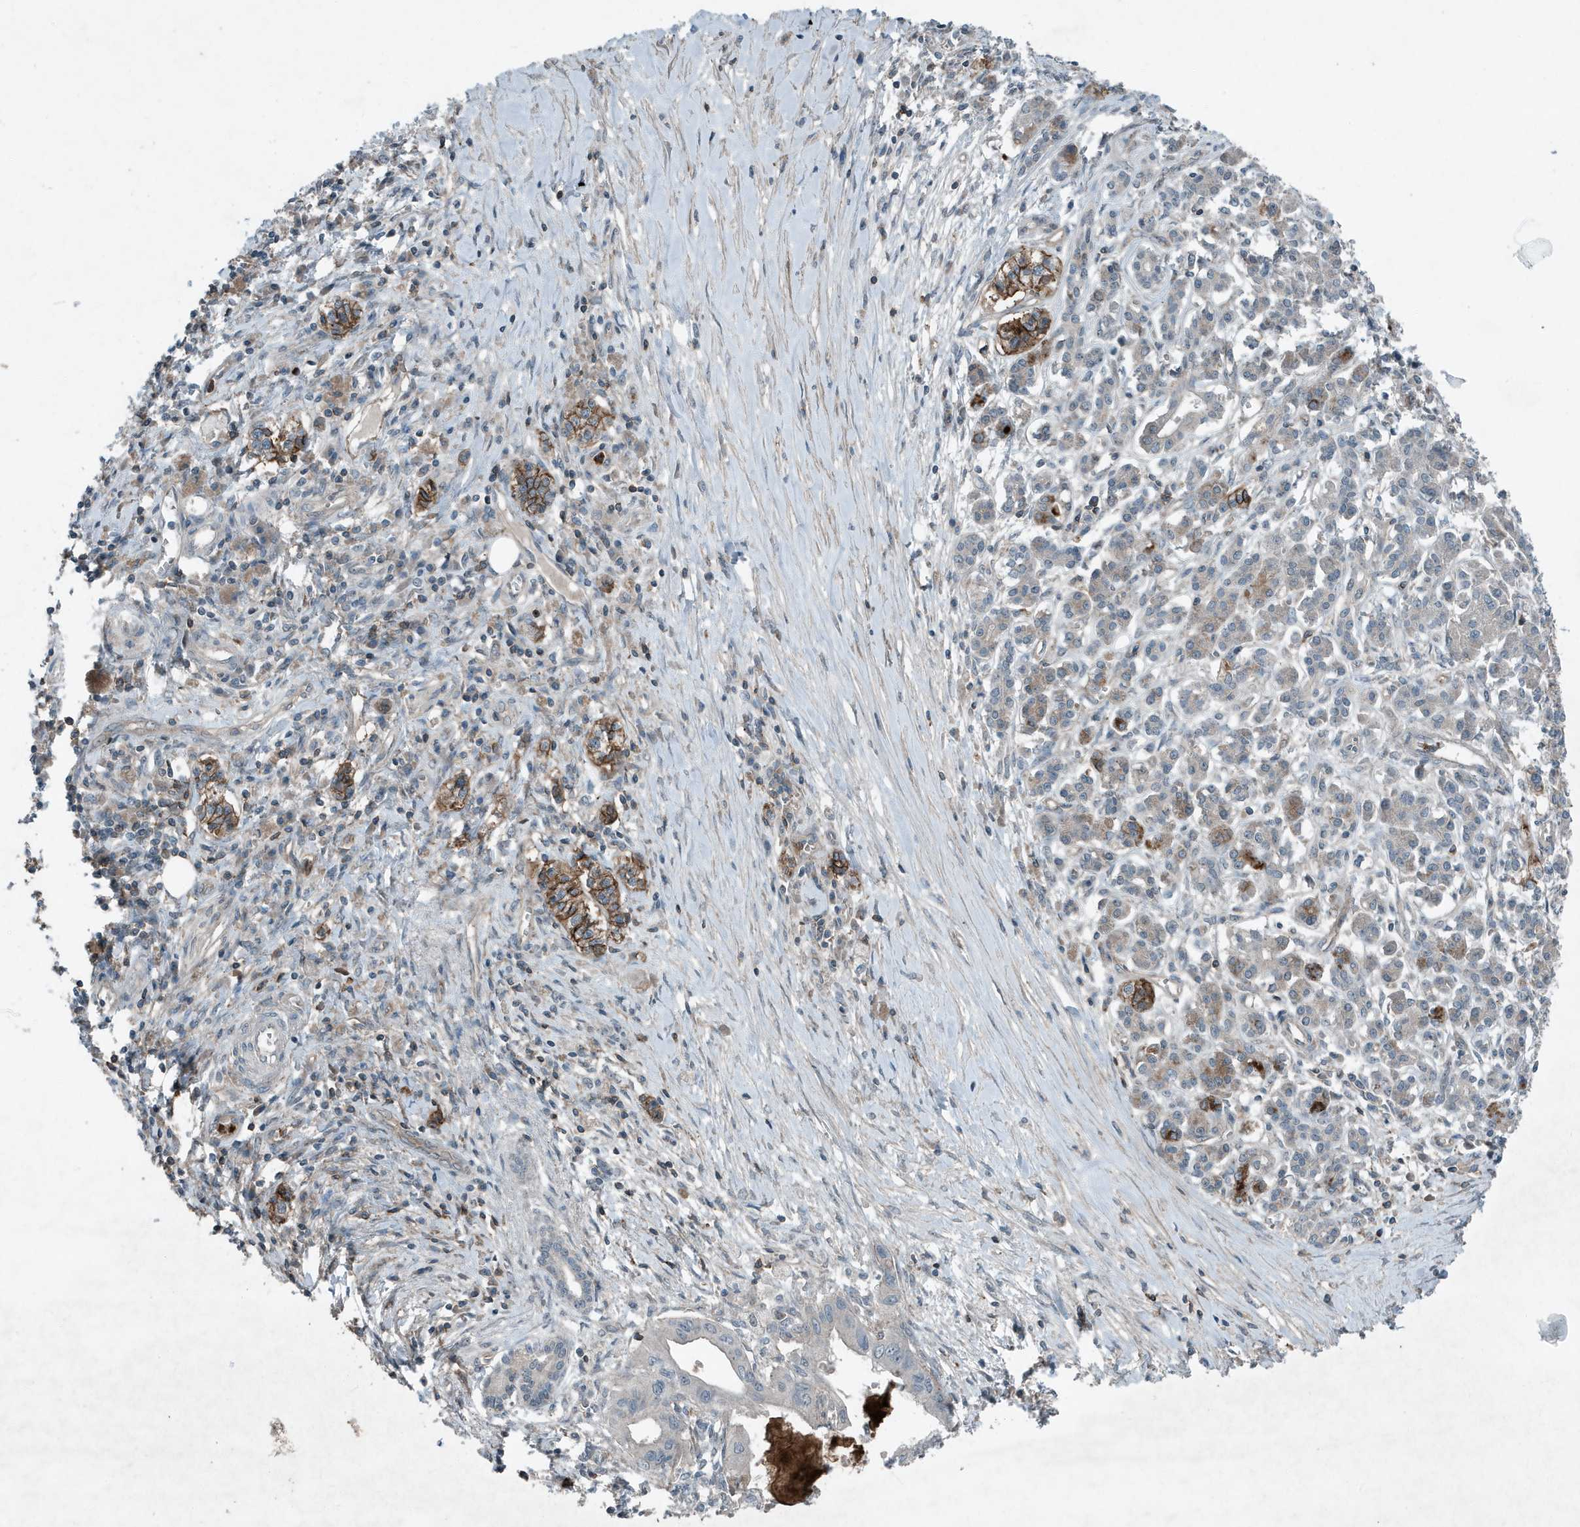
{"staining": {"intensity": "negative", "quantity": "none", "location": "none"}, "tissue": "pancreatic cancer", "cell_type": "Tumor cells", "image_type": "cancer", "snomed": [{"axis": "morphology", "description": "Adenocarcinoma, NOS"}, {"axis": "topography", "description": "Pancreas"}], "caption": "DAB immunohistochemical staining of pancreatic cancer exhibits no significant positivity in tumor cells. (IHC, brightfield microscopy, high magnification).", "gene": "DAPP1", "patient": {"sex": "female", "age": 73}}